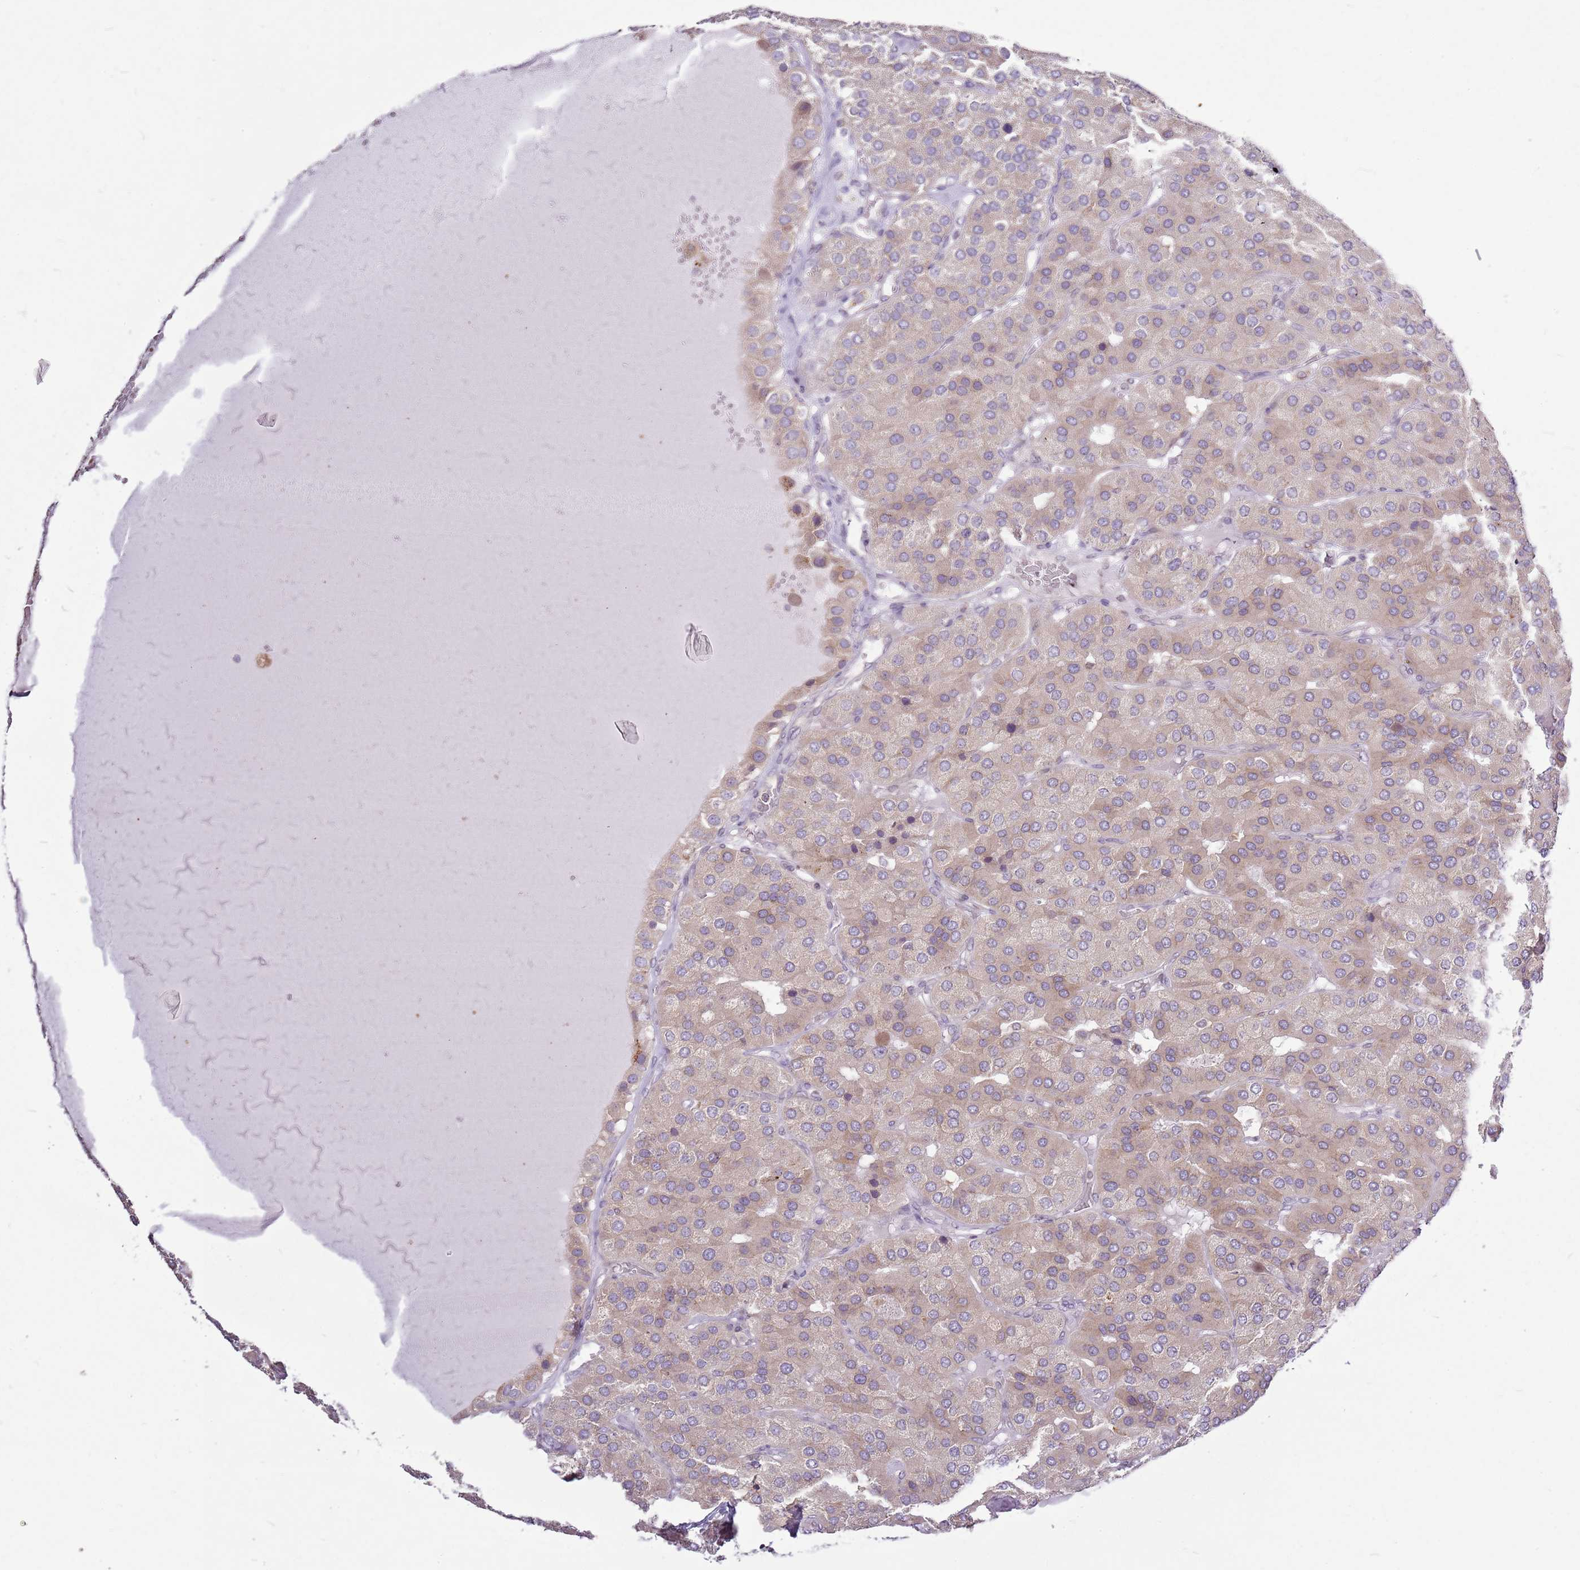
{"staining": {"intensity": "weak", "quantity": "<25%", "location": "cytoplasmic/membranous"}, "tissue": "parathyroid gland", "cell_type": "Glandular cells", "image_type": "normal", "snomed": [{"axis": "morphology", "description": "Normal tissue, NOS"}, {"axis": "morphology", "description": "Adenoma, NOS"}, {"axis": "topography", "description": "Parathyroid gland"}], "caption": "Photomicrograph shows no protein positivity in glandular cells of unremarkable parathyroid gland.", "gene": "TMED10", "patient": {"sex": "female", "age": 86}}